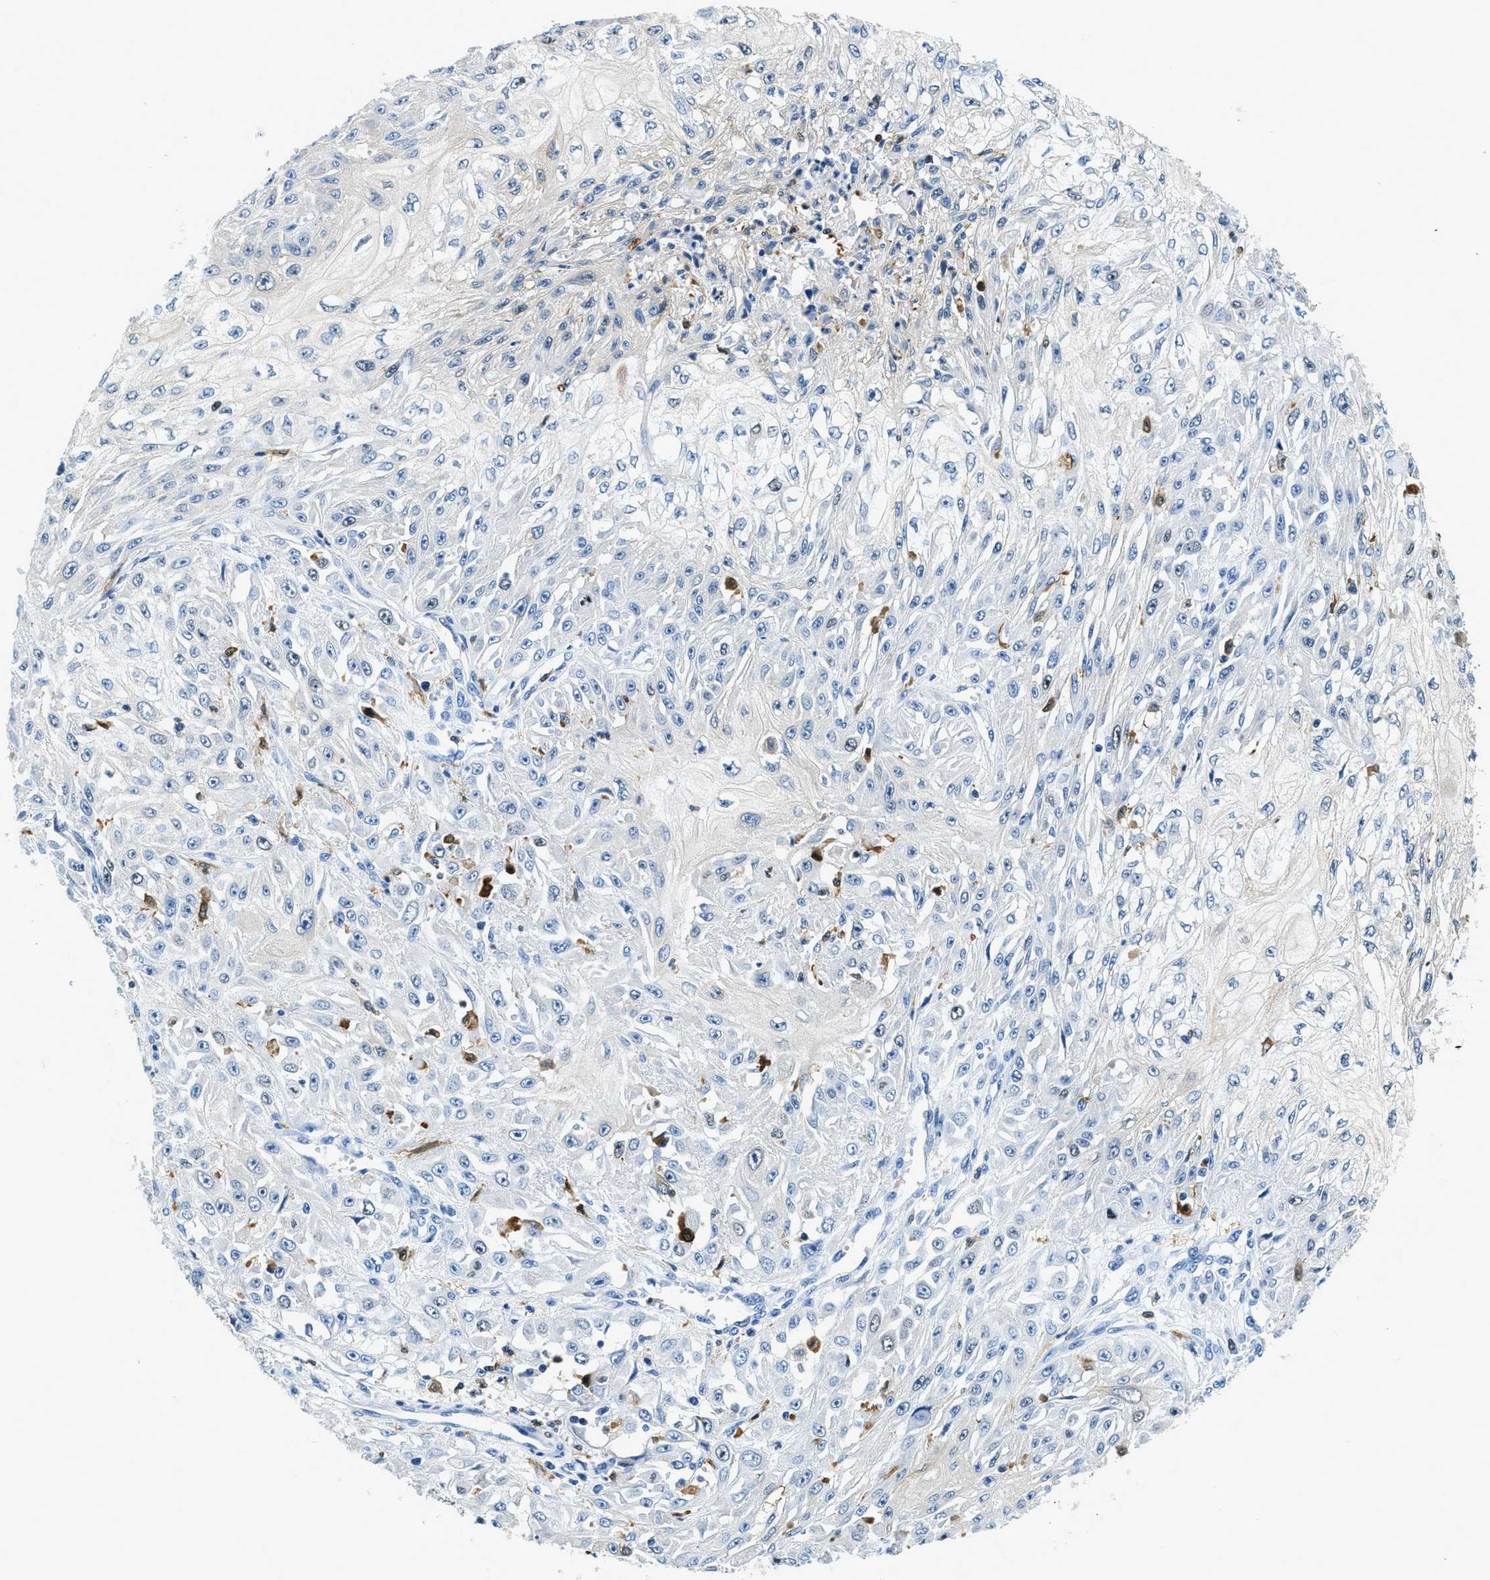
{"staining": {"intensity": "negative", "quantity": "none", "location": "none"}, "tissue": "skin cancer", "cell_type": "Tumor cells", "image_type": "cancer", "snomed": [{"axis": "morphology", "description": "Squamous cell carcinoma, NOS"}, {"axis": "morphology", "description": "Squamous cell carcinoma, metastatic, NOS"}, {"axis": "topography", "description": "Skin"}, {"axis": "topography", "description": "Lymph node"}], "caption": "IHC micrograph of neoplastic tissue: human skin cancer stained with DAB exhibits no significant protein positivity in tumor cells.", "gene": "CAPG", "patient": {"sex": "male", "age": 75}}